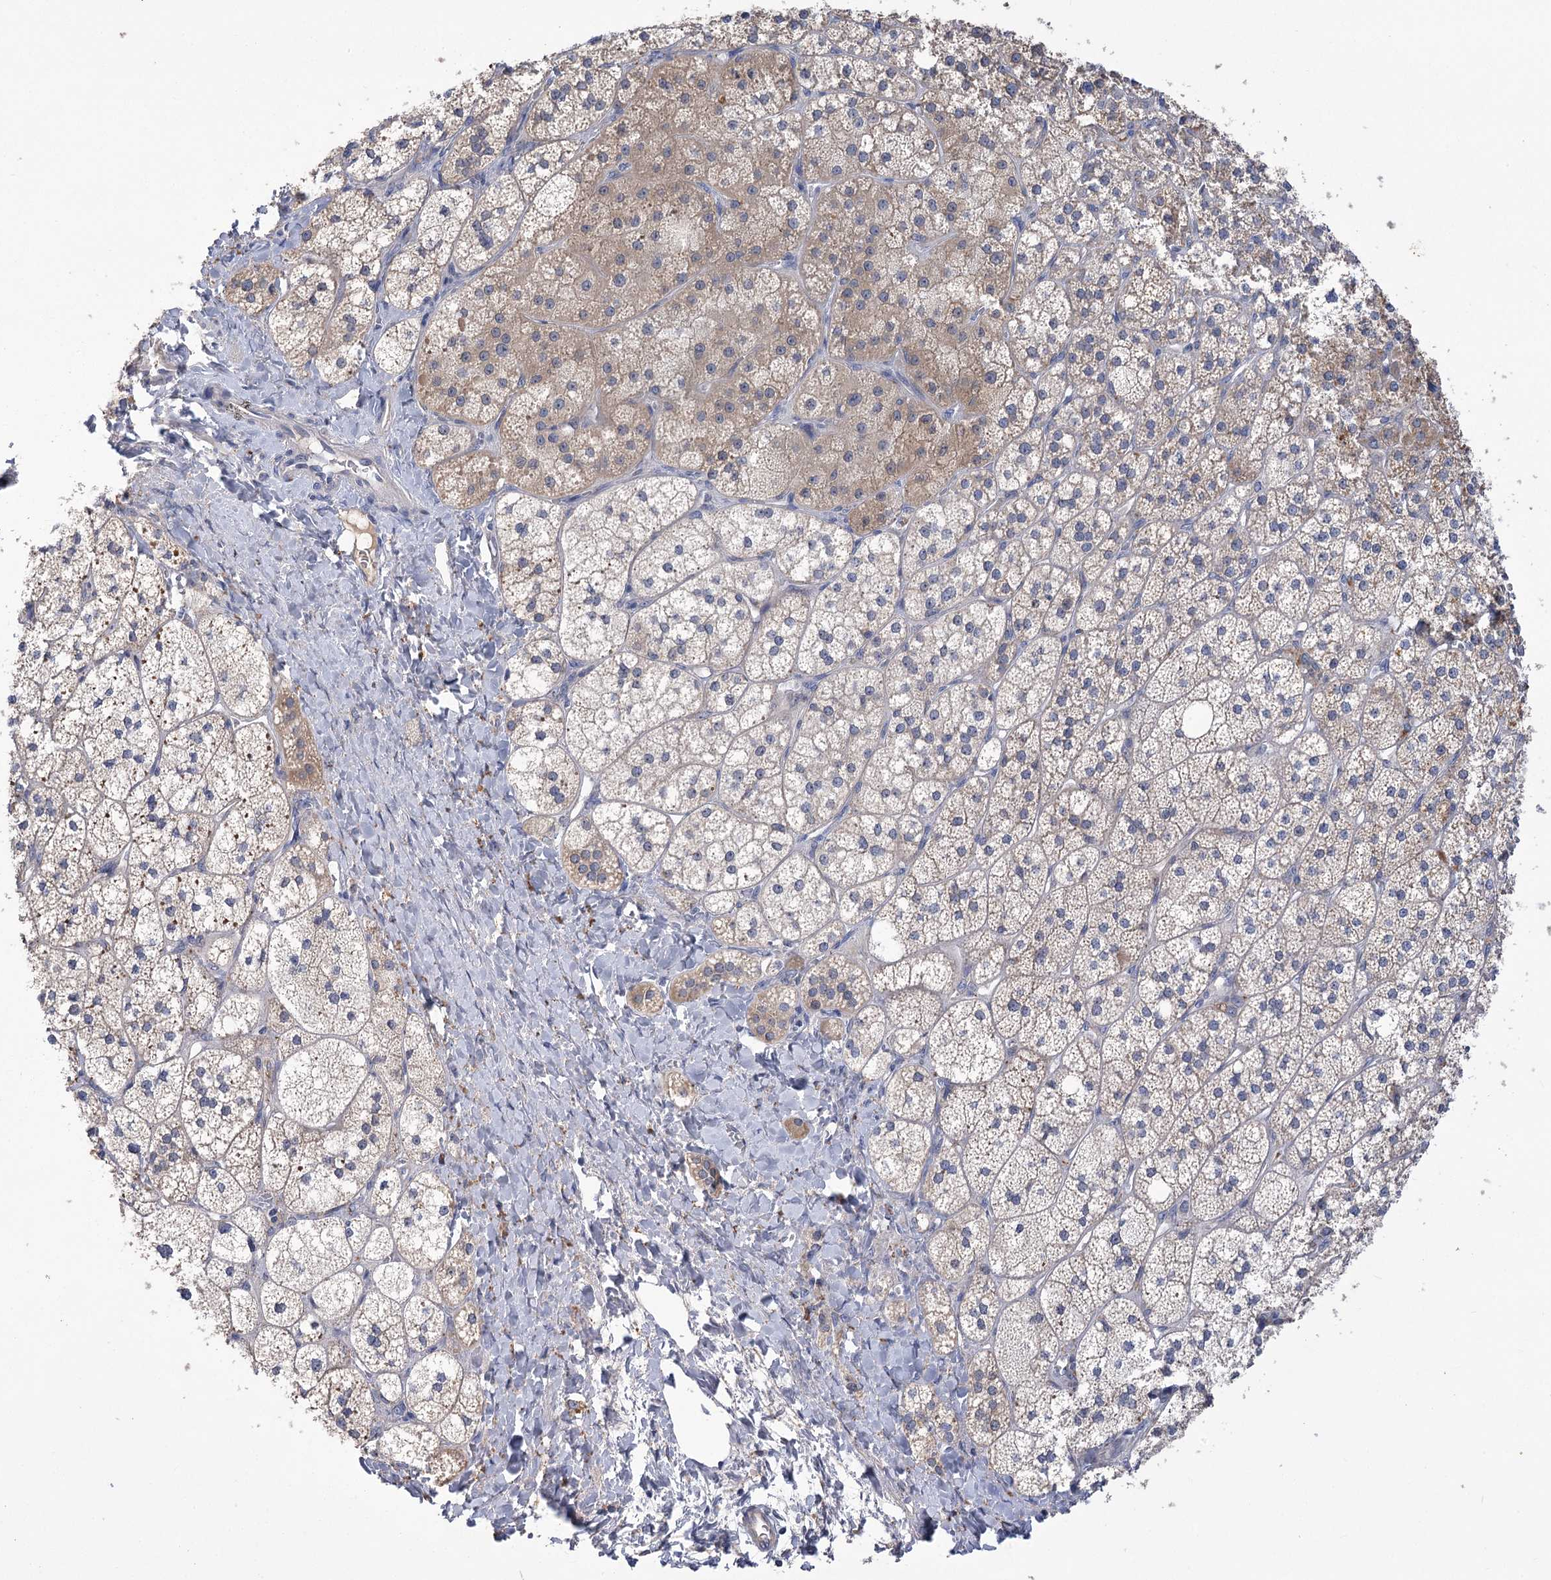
{"staining": {"intensity": "moderate", "quantity": "25%-75%", "location": "cytoplasmic/membranous"}, "tissue": "adrenal gland", "cell_type": "Glandular cells", "image_type": "normal", "snomed": [{"axis": "morphology", "description": "Normal tissue, NOS"}, {"axis": "topography", "description": "Adrenal gland"}], "caption": "This is an image of IHC staining of normal adrenal gland, which shows moderate expression in the cytoplasmic/membranous of glandular cells.", "gene": "PBLD", "patient": {"sex": "male", "age": 61}}